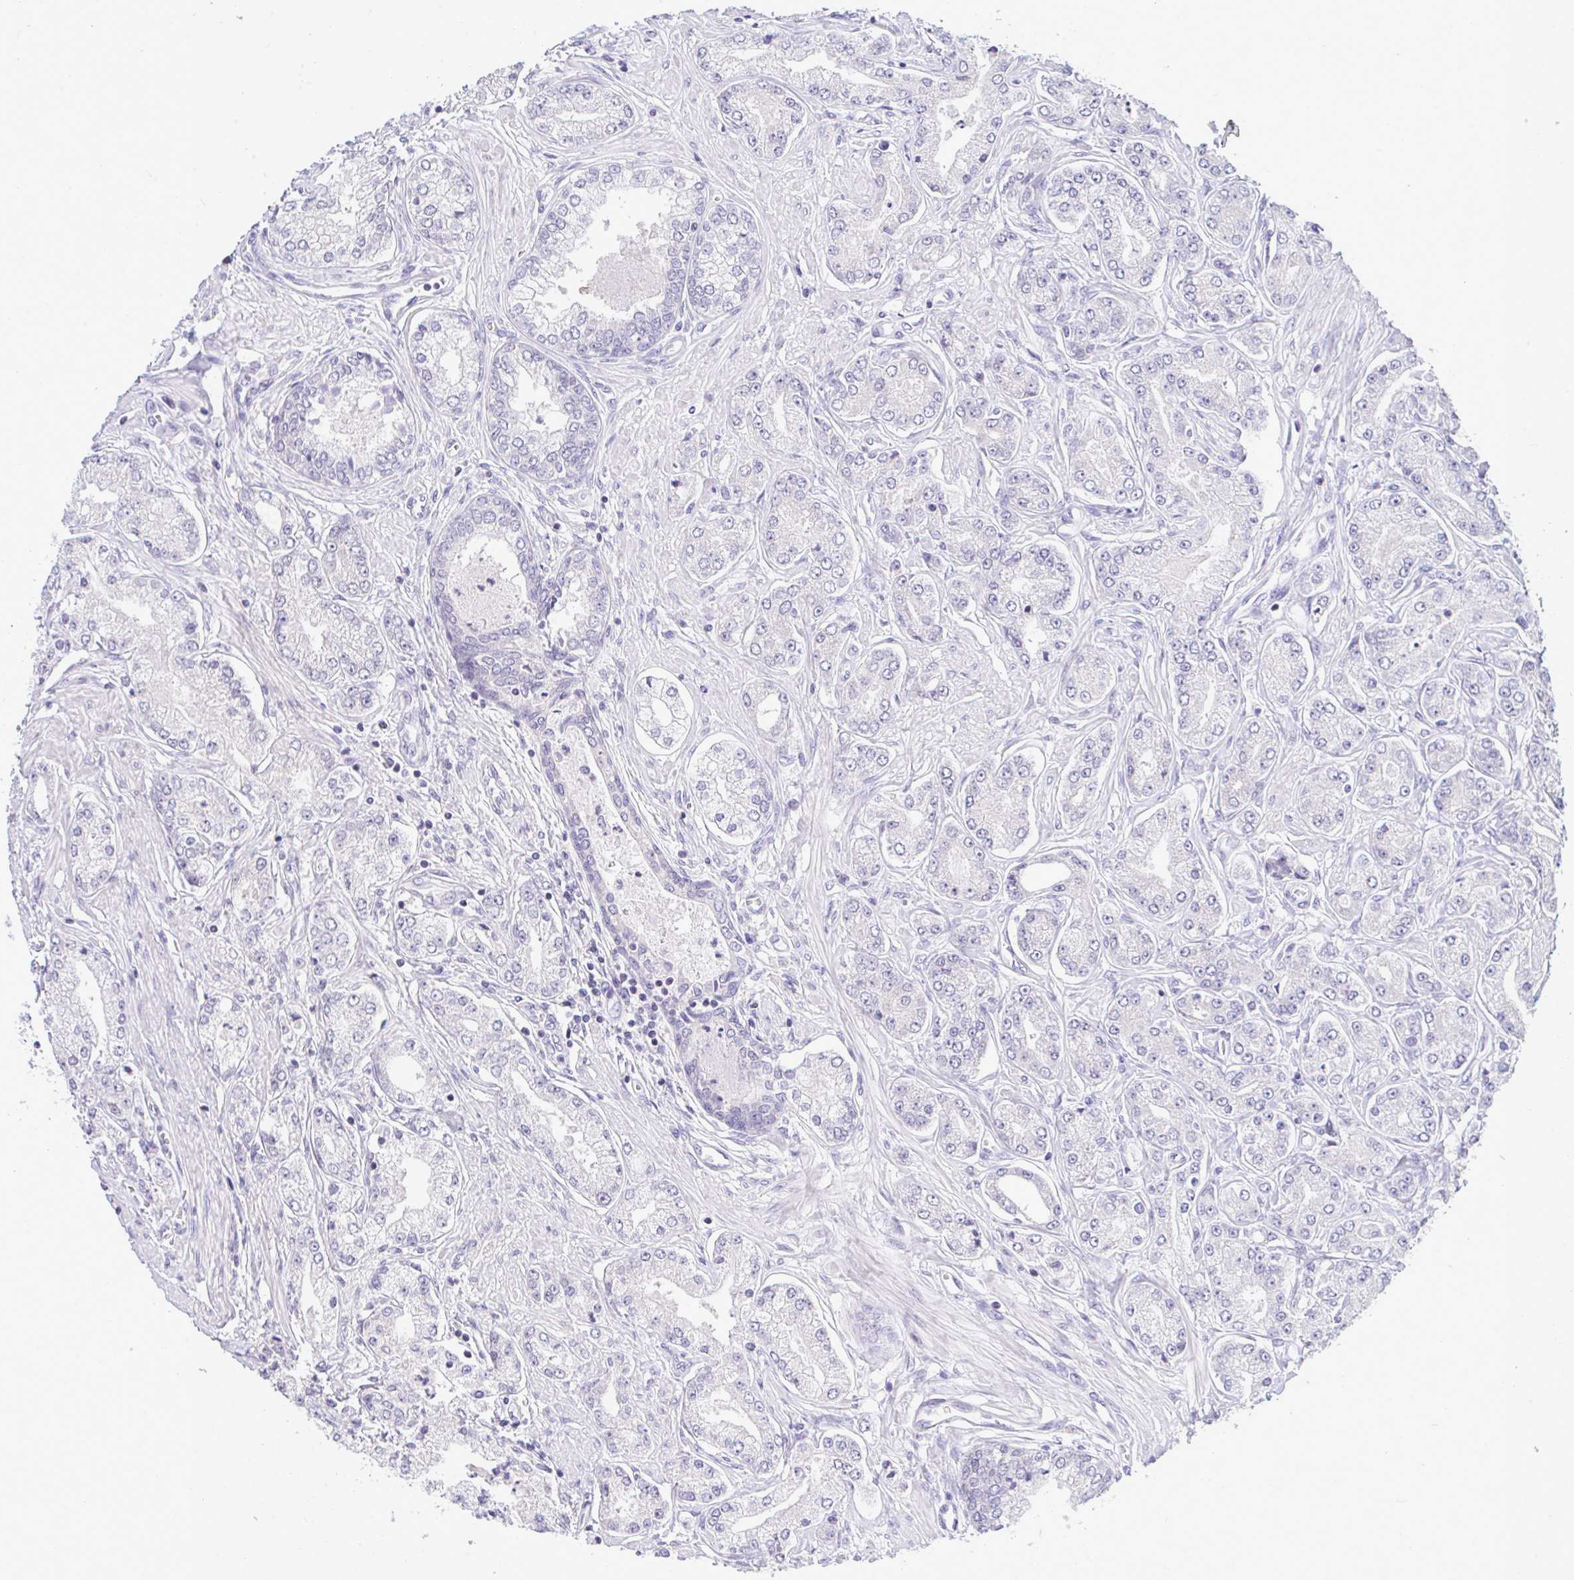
{"staining": {"intensity": "negative", "quantity": "none", "location": "none"}, "tissue": "prostate cancer", "cell_type": "Tumor cells", "image_type": "cancer", "snomed": [{"axis": "morphology", "description": "Adenocarcinoma, High grade"}, {"axis": "topography", "description": "Prostate"}], "caption": "This is an immunohistochemistry photomicrograph of human prostate adenocarcinoma (high-grade). There is no staining in tumor cells.", "gene": "PIGK", "patient": {"sex": "male", "age": 66}}